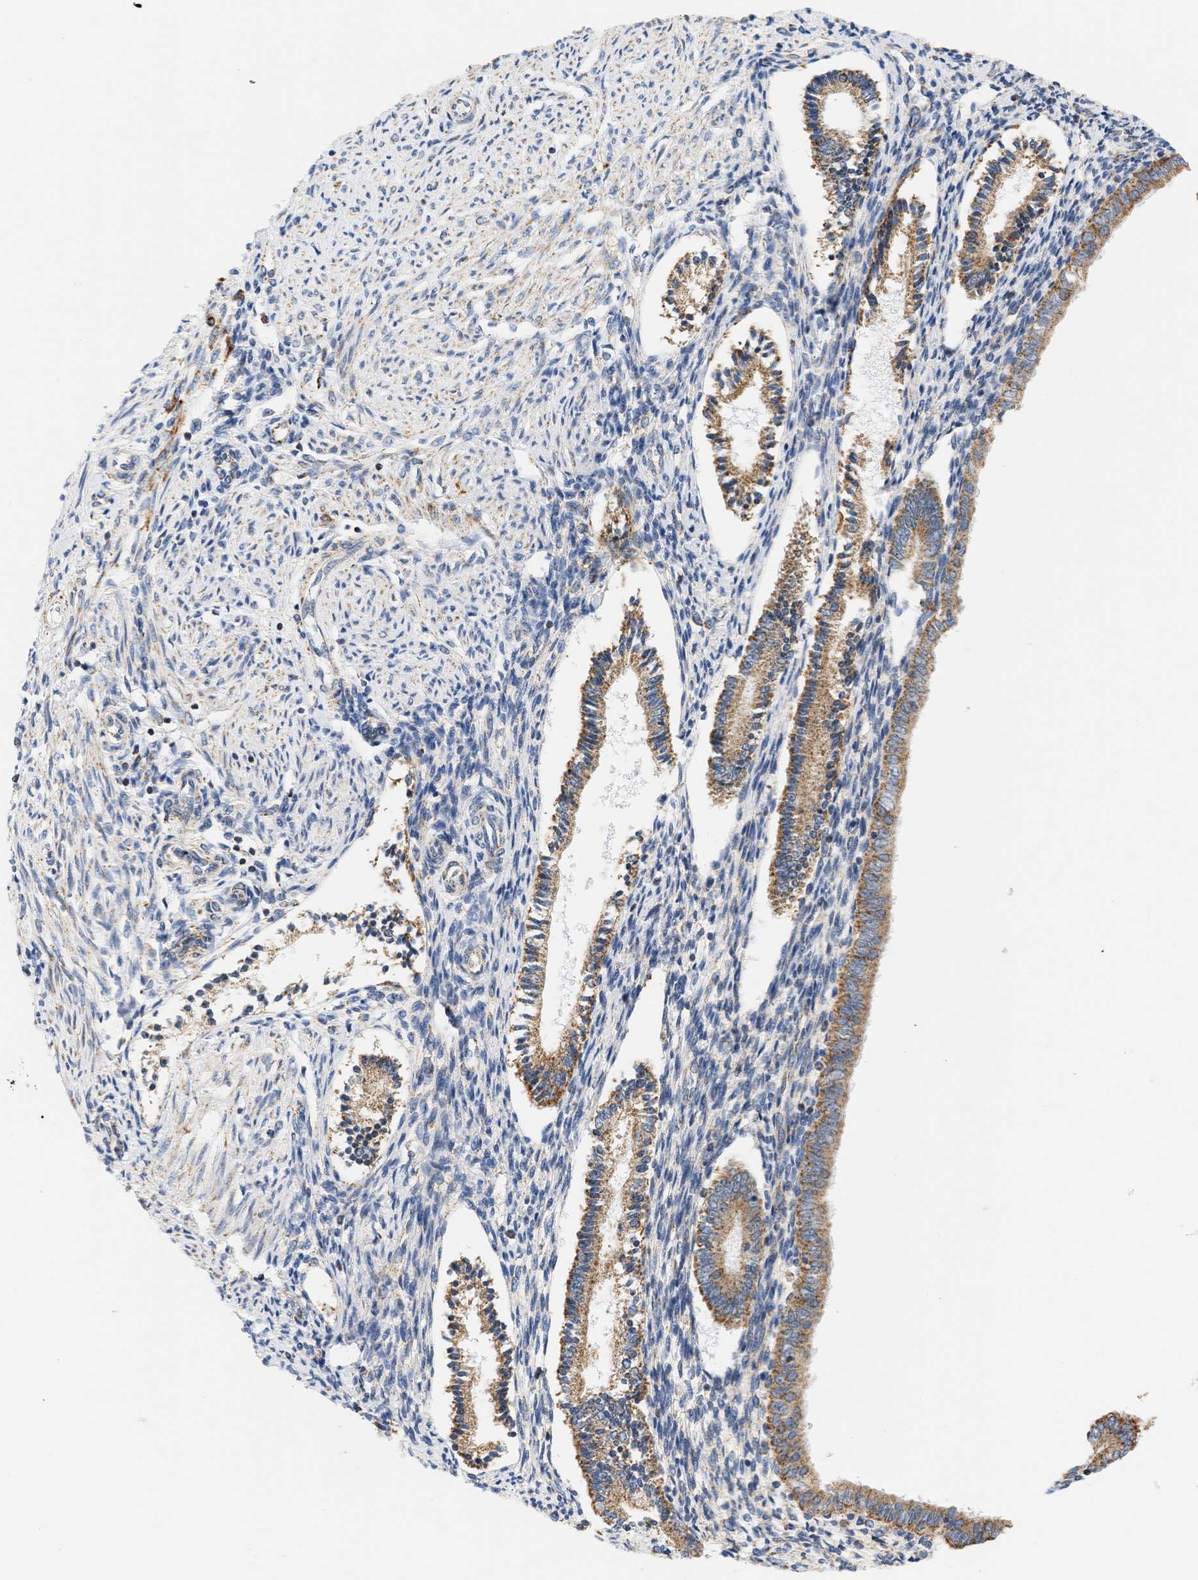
{"staining": {"intensity": "weak", "quantity": "<25%", "location": "cytoplasmic/membranous"}, "tissue": "endometrium", "cell_type": "Cells in endometrial stroma", "image_type": "normal", "snomed": [{"axis": "morphology", "description": "Normal tissue, NOS"}, {"axis": "topography", "description": "Endometrium"}], "caption": "Photomicrograph shows no significant protein positivity in cells in endometrial stroma of normal endometrium.", "gene": "GRPEL2", "patient": {"sex": "female", "age": 42}}